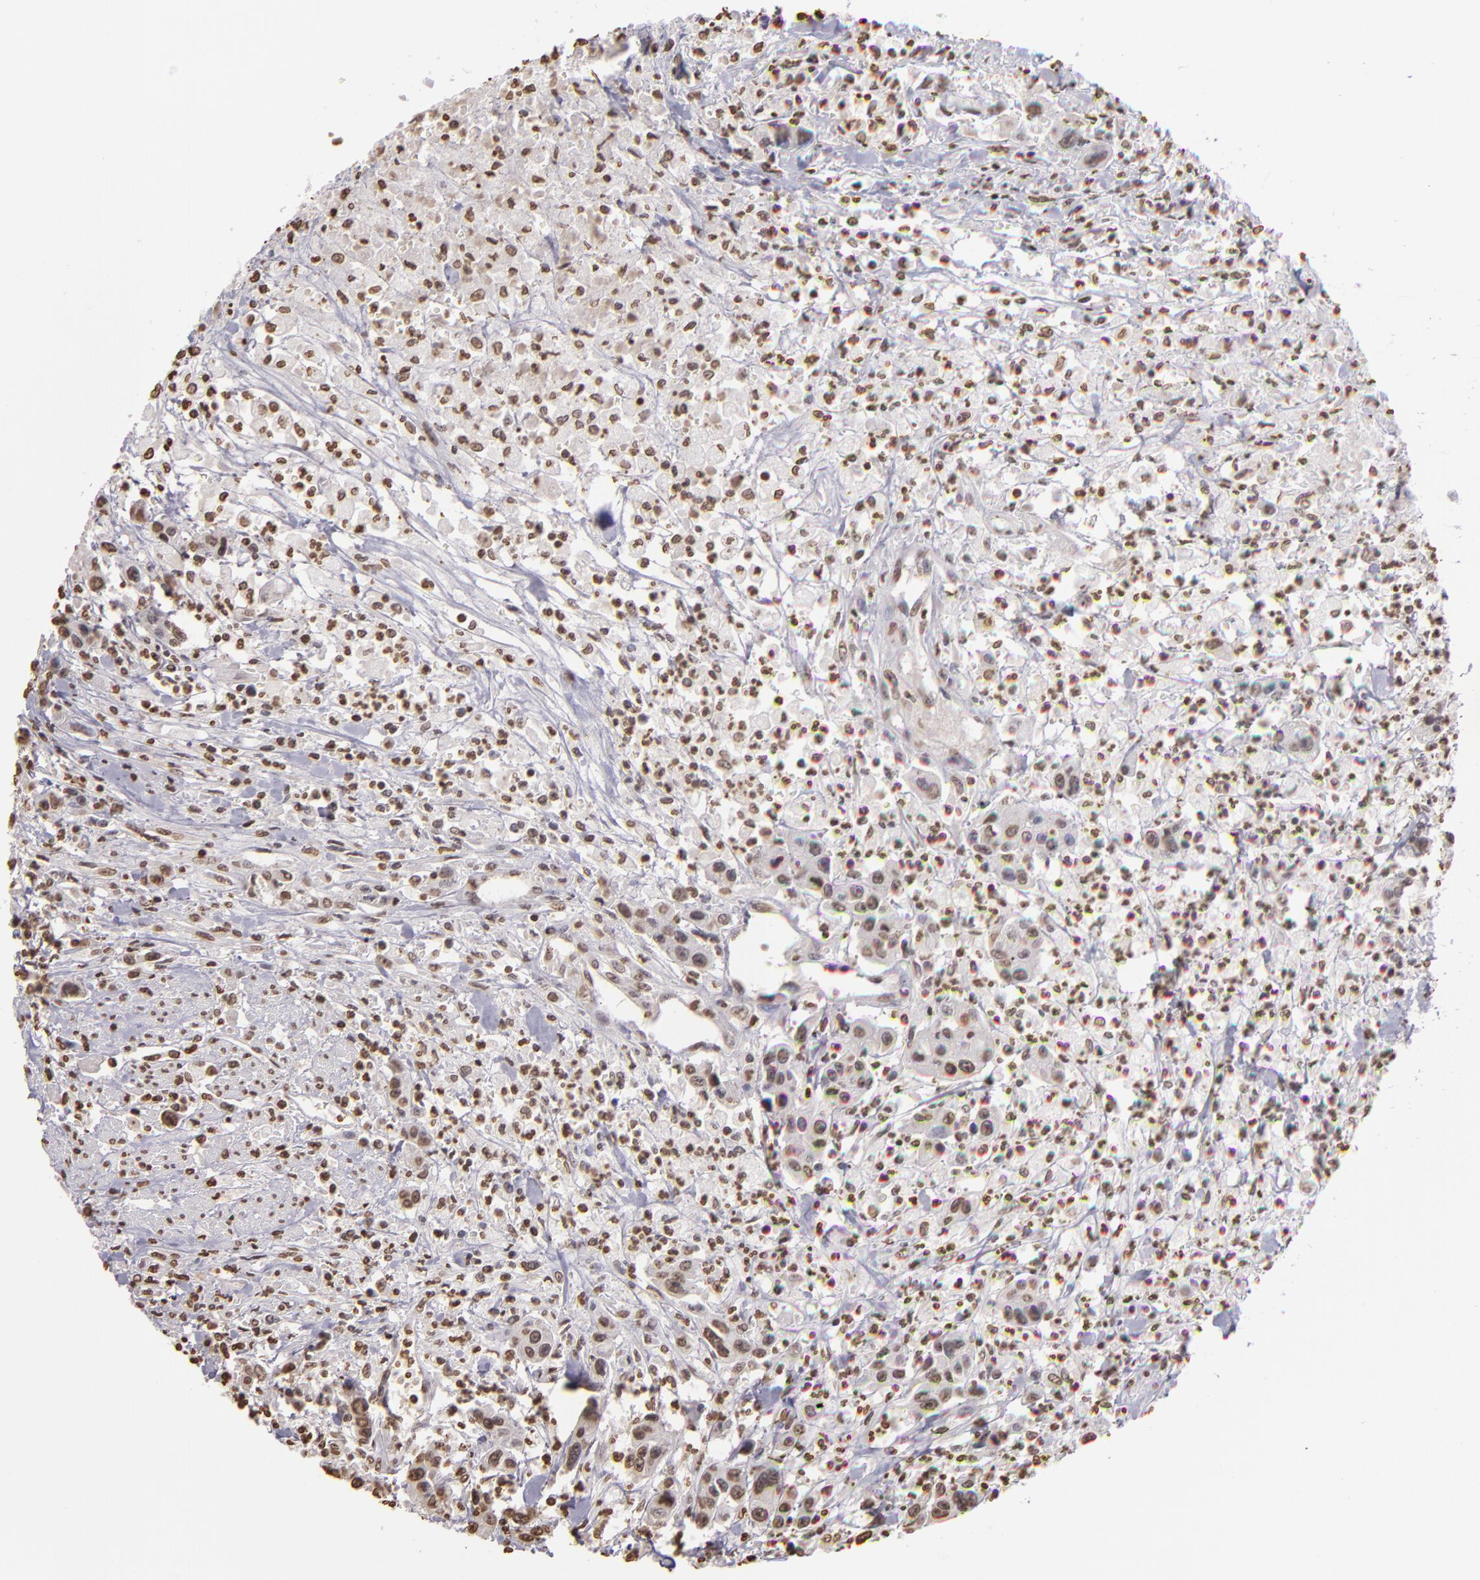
{"staining": {"intensity": "weak", "quantity": "25%-75%", "location": "nuclear"}, "tissue": "urothelial cancer", "cell_type": "Tumor cells", "image_type": "cancer", "snomed": [{"axis": "morphology", "description": "Urothelial carcinoma, High grade"}, {"axis": "topography", "description": "Urinary bladder"}], "caption": "An image of human urothelial cancer stained for a protein displays weak nuclear brown staining in tumor cells.", "gene": "LBX1", "patient": {"sex": "male", "age": 86}}